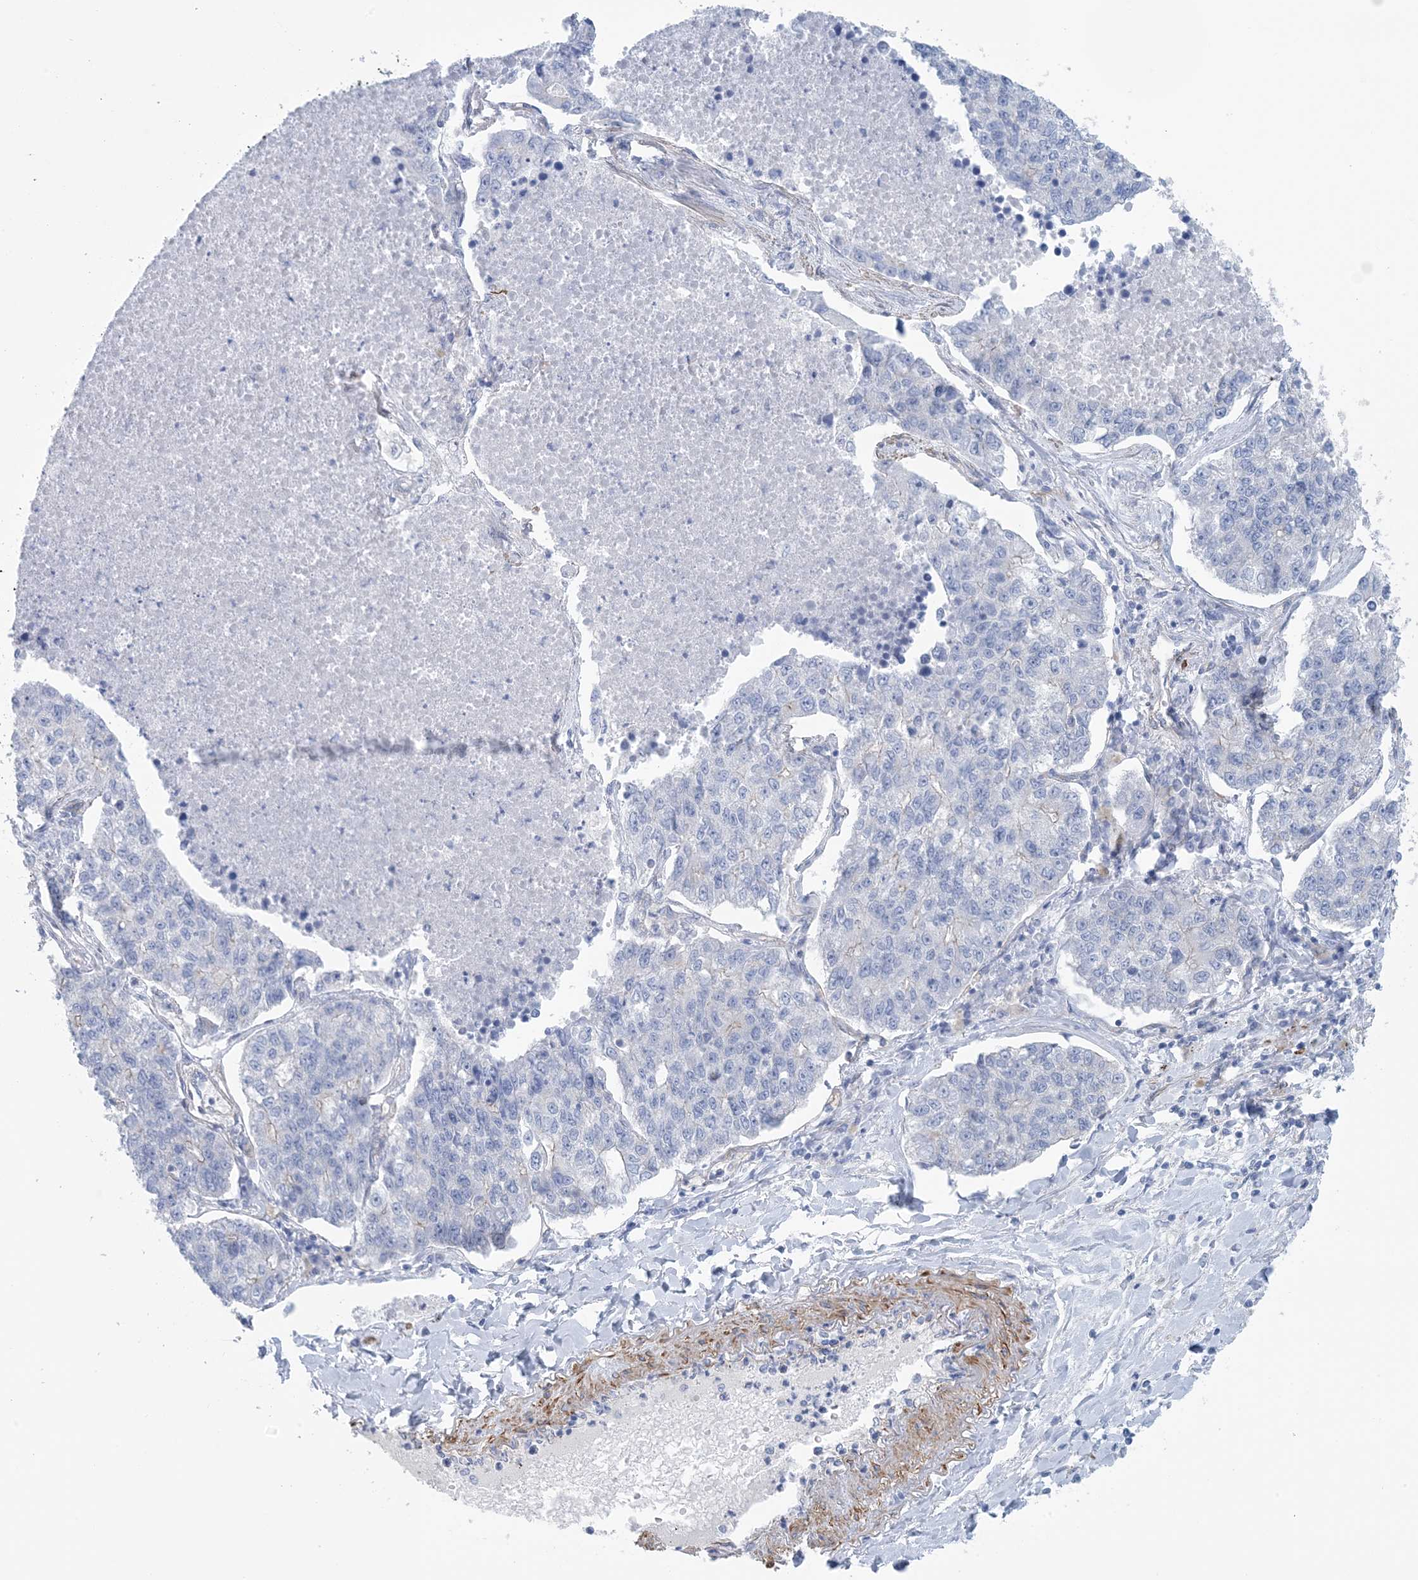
{"staining": {"intensity": "negative", "quantity": "none", "location": "none"}, "tissue": "lung cancer", "cell_type": "Tumor cells", "image_type": "cancer", "snomed": [{"axis": "morphology", "description": "Adenocarcinoma, NOS"}, {"axis": "topography", "description": "Lung"}], "caption": "There is no significant positivity in tumor cells of lung cancer (adenocarcinoma).", "gene": "SHANK1", "patient": {"sex": "male", "age": 49}}